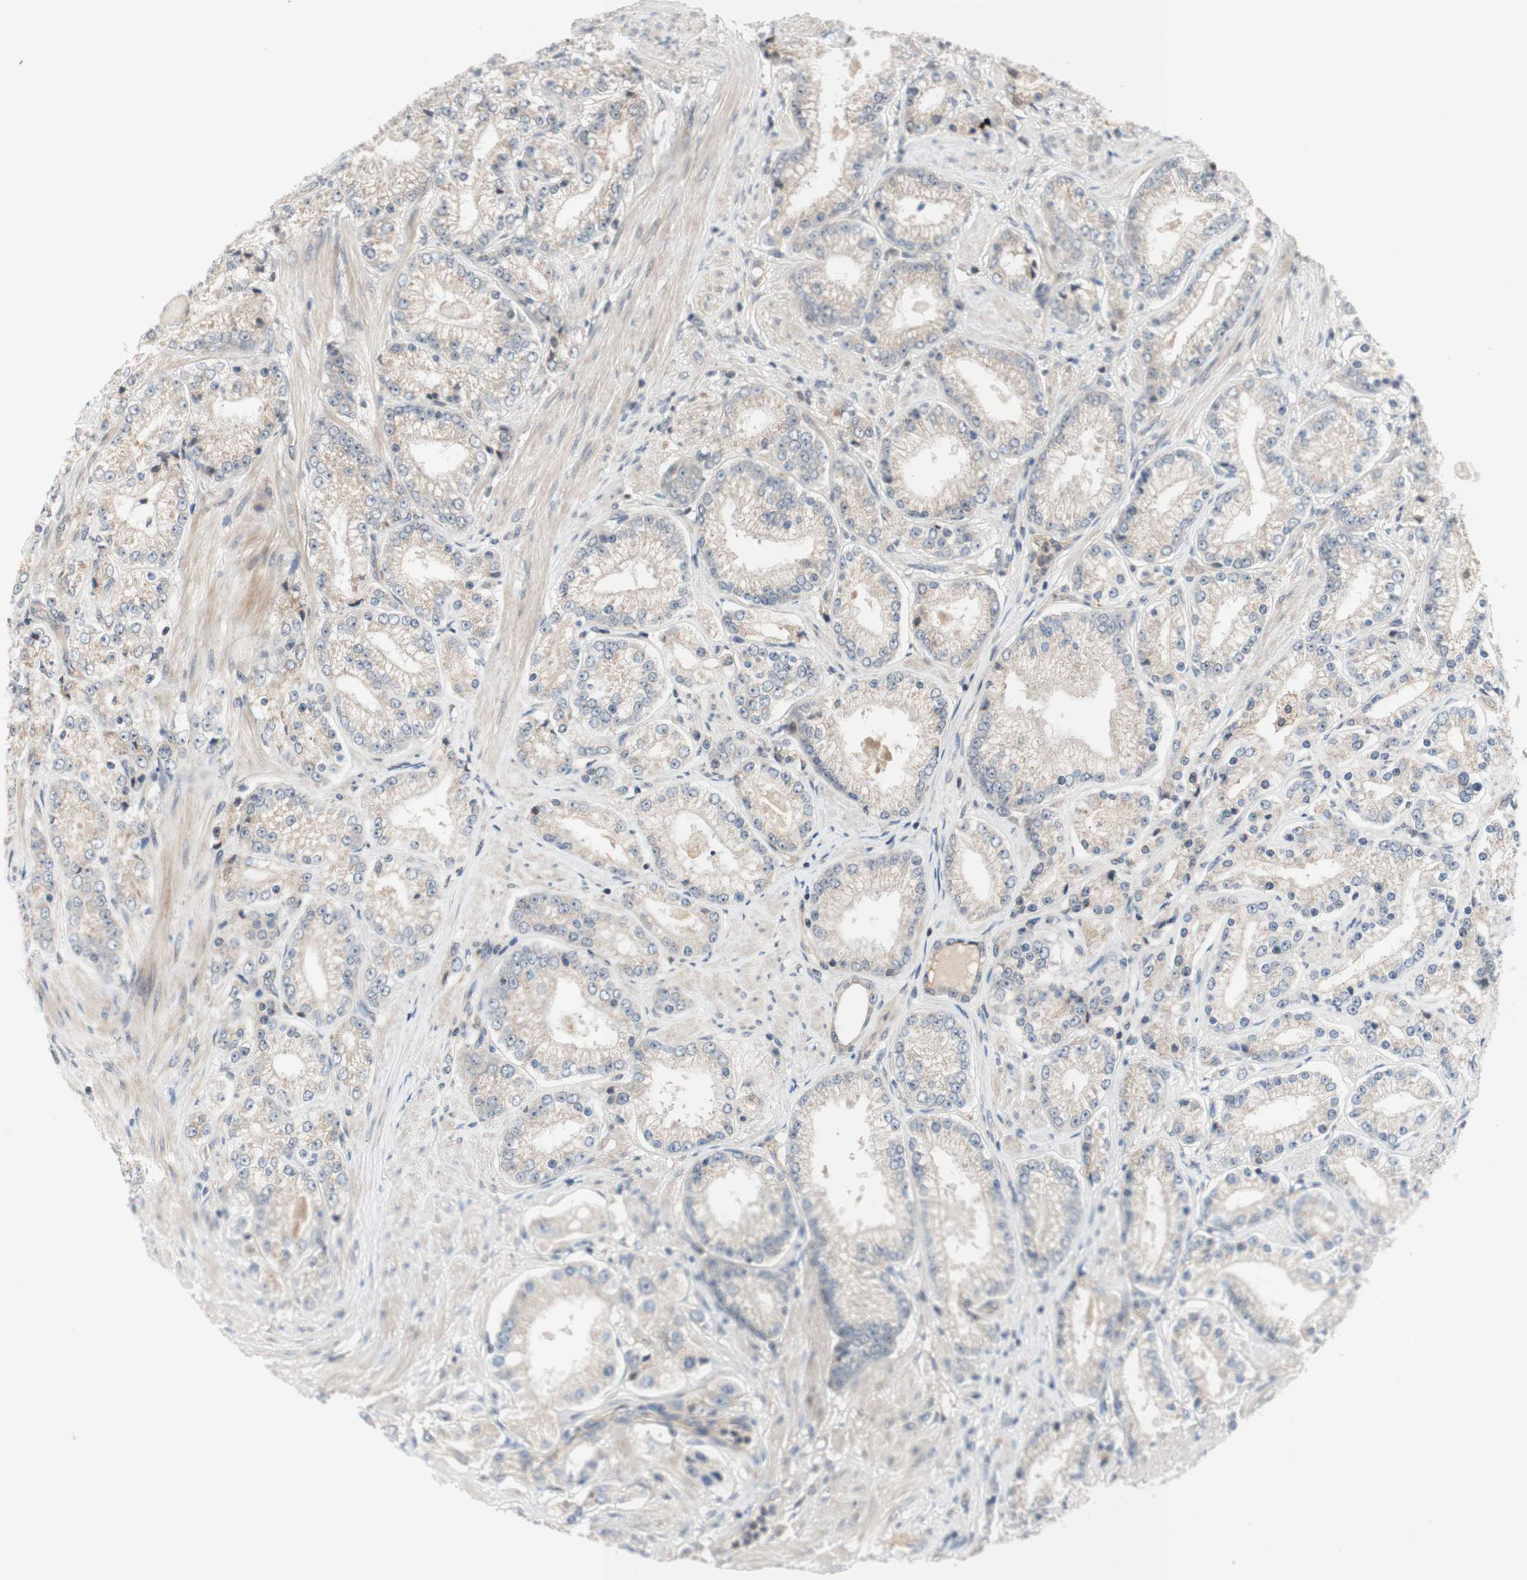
{"staining": {"intensity": "weak", "quantity": "<25%", "location": "cytoplasmic/membranous"}, "tissue": "prostate cancer", "cell_type": "Tumor cells", "image_type": "cancer", "snomed": [{"axis": "morphology", "description": "Adenocarcinoma, Low grade"}, {"axis": "topography", "description": "Prostate"}], "caption": "Immunohistochemistry micrograph of neoplastic tissue: prostate cancer (low-grade adenocarcinoma) stained with DAB demonstrates no significant protein positivity in tumor cells. Nuclei are stained in blue.", "gene": "CD55", "patient": {"sex": "male", "age": 63}}